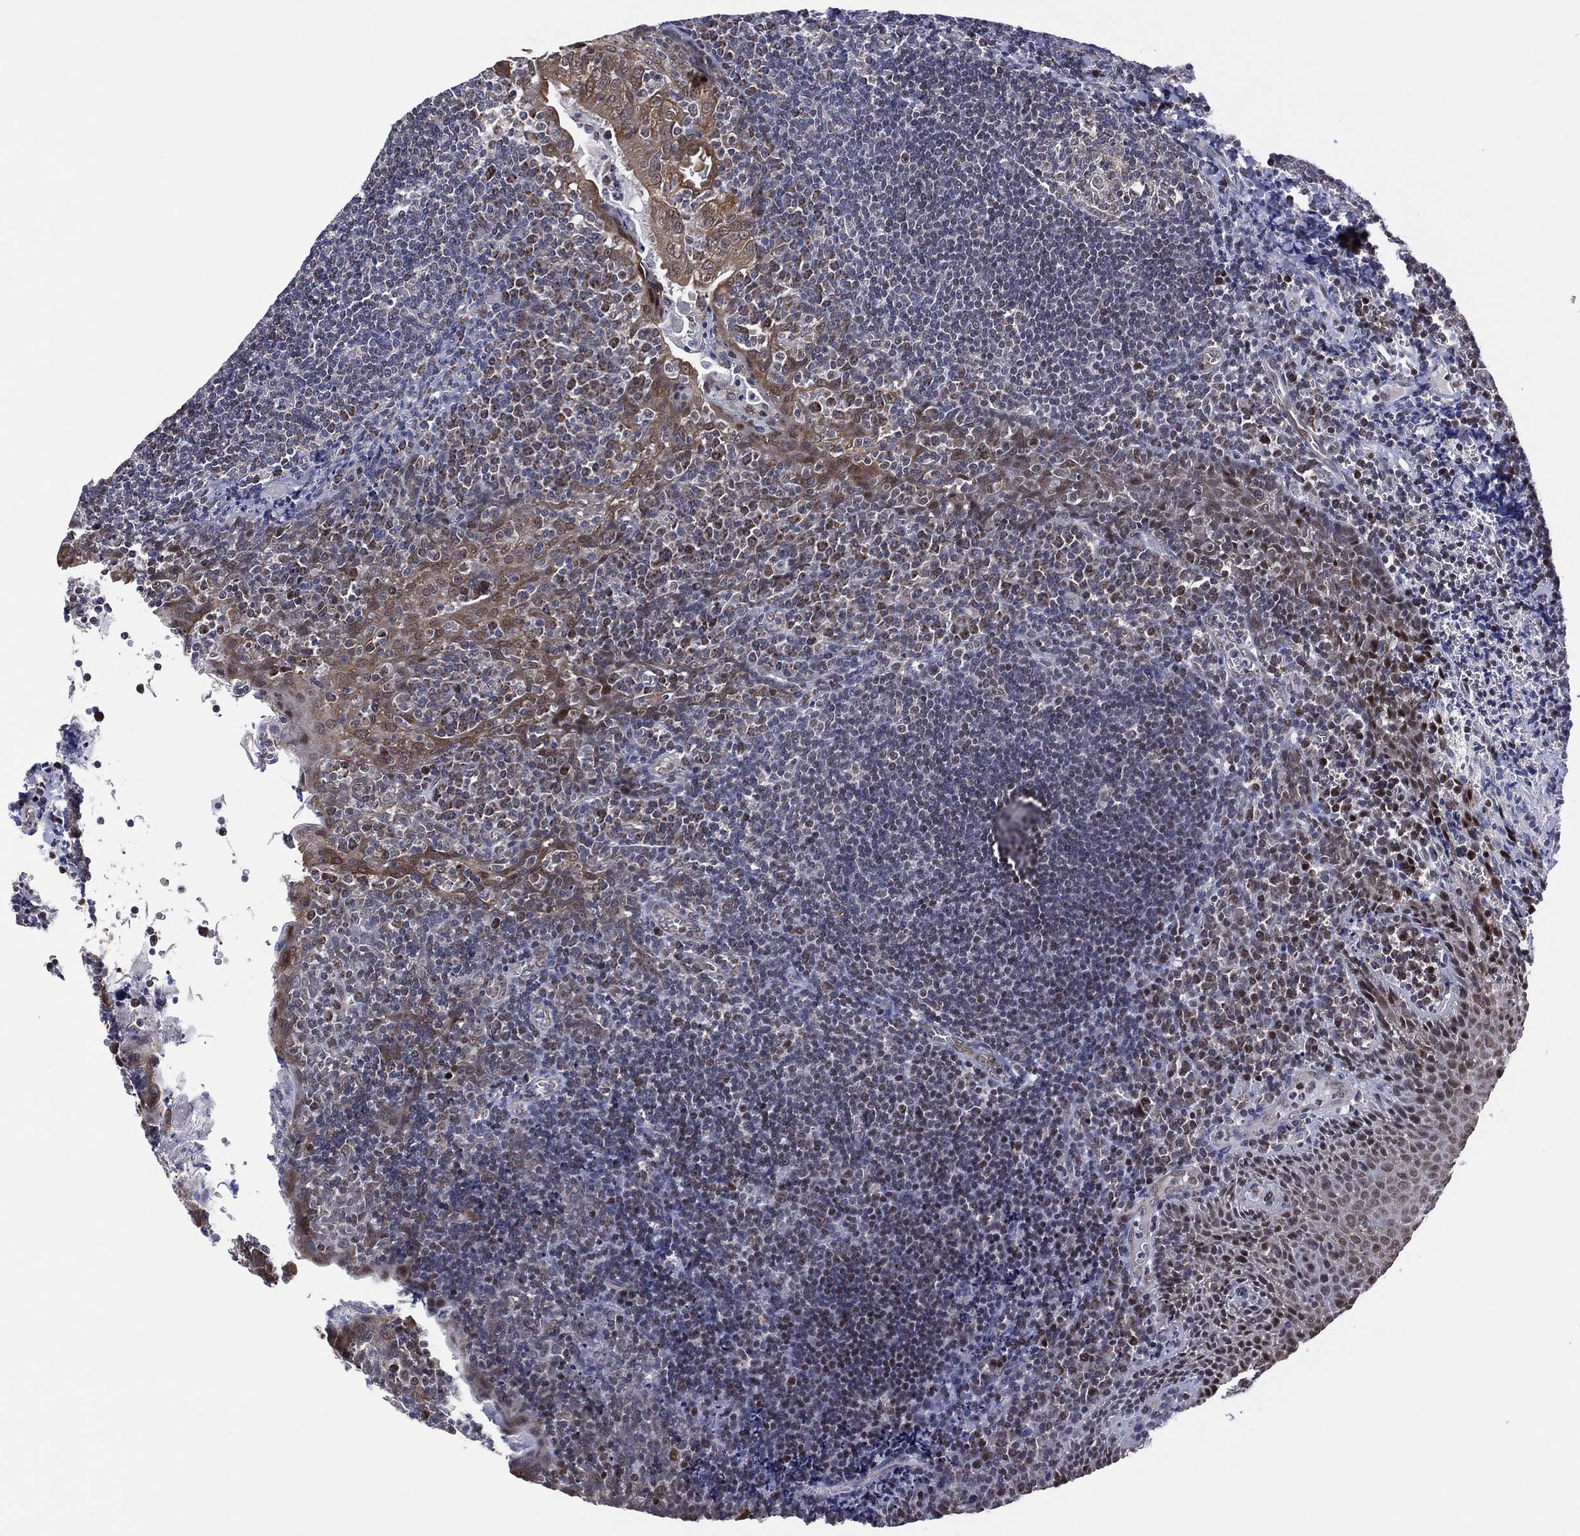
{"staining": {"intensity": "negative", "quantity": "none", "location": "none"}, "tissue": "tonsil", "cell_type": "Germinal center cells", "image_type": "normal", "snomed": [{"axis": "morphology", "description": "Normal tissue, NOS"}, {"axis": "morphology", "description": "Inflammation, NOS"}, {"axis": "topography", "description": "Tonsil"}], "caption": "DAB (3,3'-diaminobenzidine) immunohistochemical staining of unremarkable tonsil shows no significant staining in germinal center cells. (Stains: DAB immunohistochemistry with hematoxylin counter stain, Microscopy: brightfield microscopy at high magnification).", "gene": "PIDD1", "patient": {"sex": "female", "age": 31}}